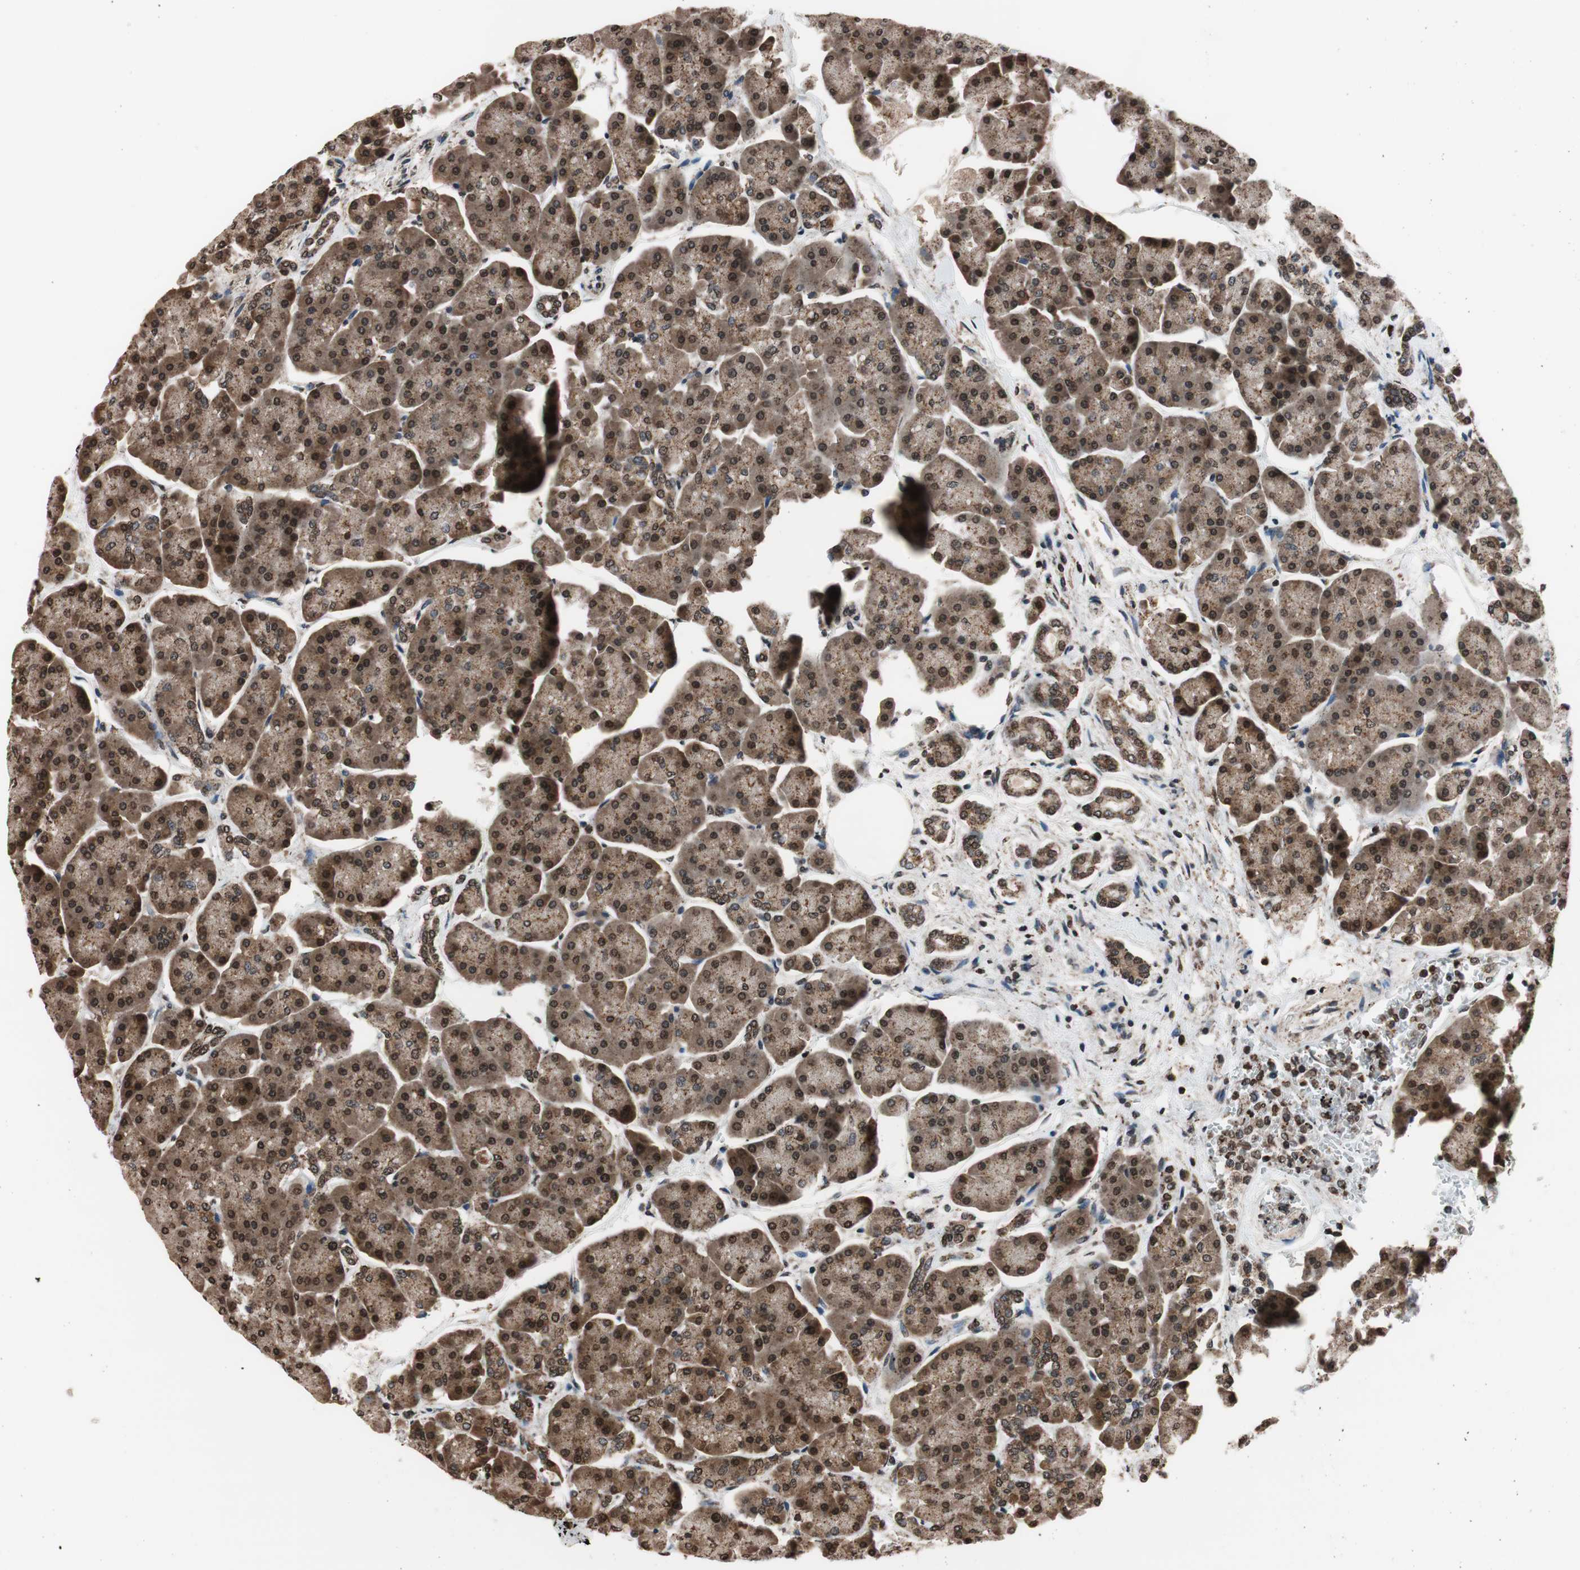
{"staining": {"intensity": "moderate", "quantity": ">75%", "location": "cytoplasmic/membranous,nuclear"}, "tissue": "pancreas", "cell_type": "Exocrine glandular cells", "image_type": "normal", "snomed": [{"axis": "morphology", "description": "Normal tissue, NOS"}, {"axis": "topography", "description": "Pancreas"}], "caption": "High-magnification brightfield microscopy of benign pancreas stained with DAB (3,3'-diaminobenzidine) (brown) and counterstained with hematoxylin (blue). exocrine glandular cells exhibit moderate cytoplasmic/membranous,nuclear positivity is appreciated in approximately>75% of cells.", "gene": "RFC1", "patient": {"sex": "female", "age": 70}}